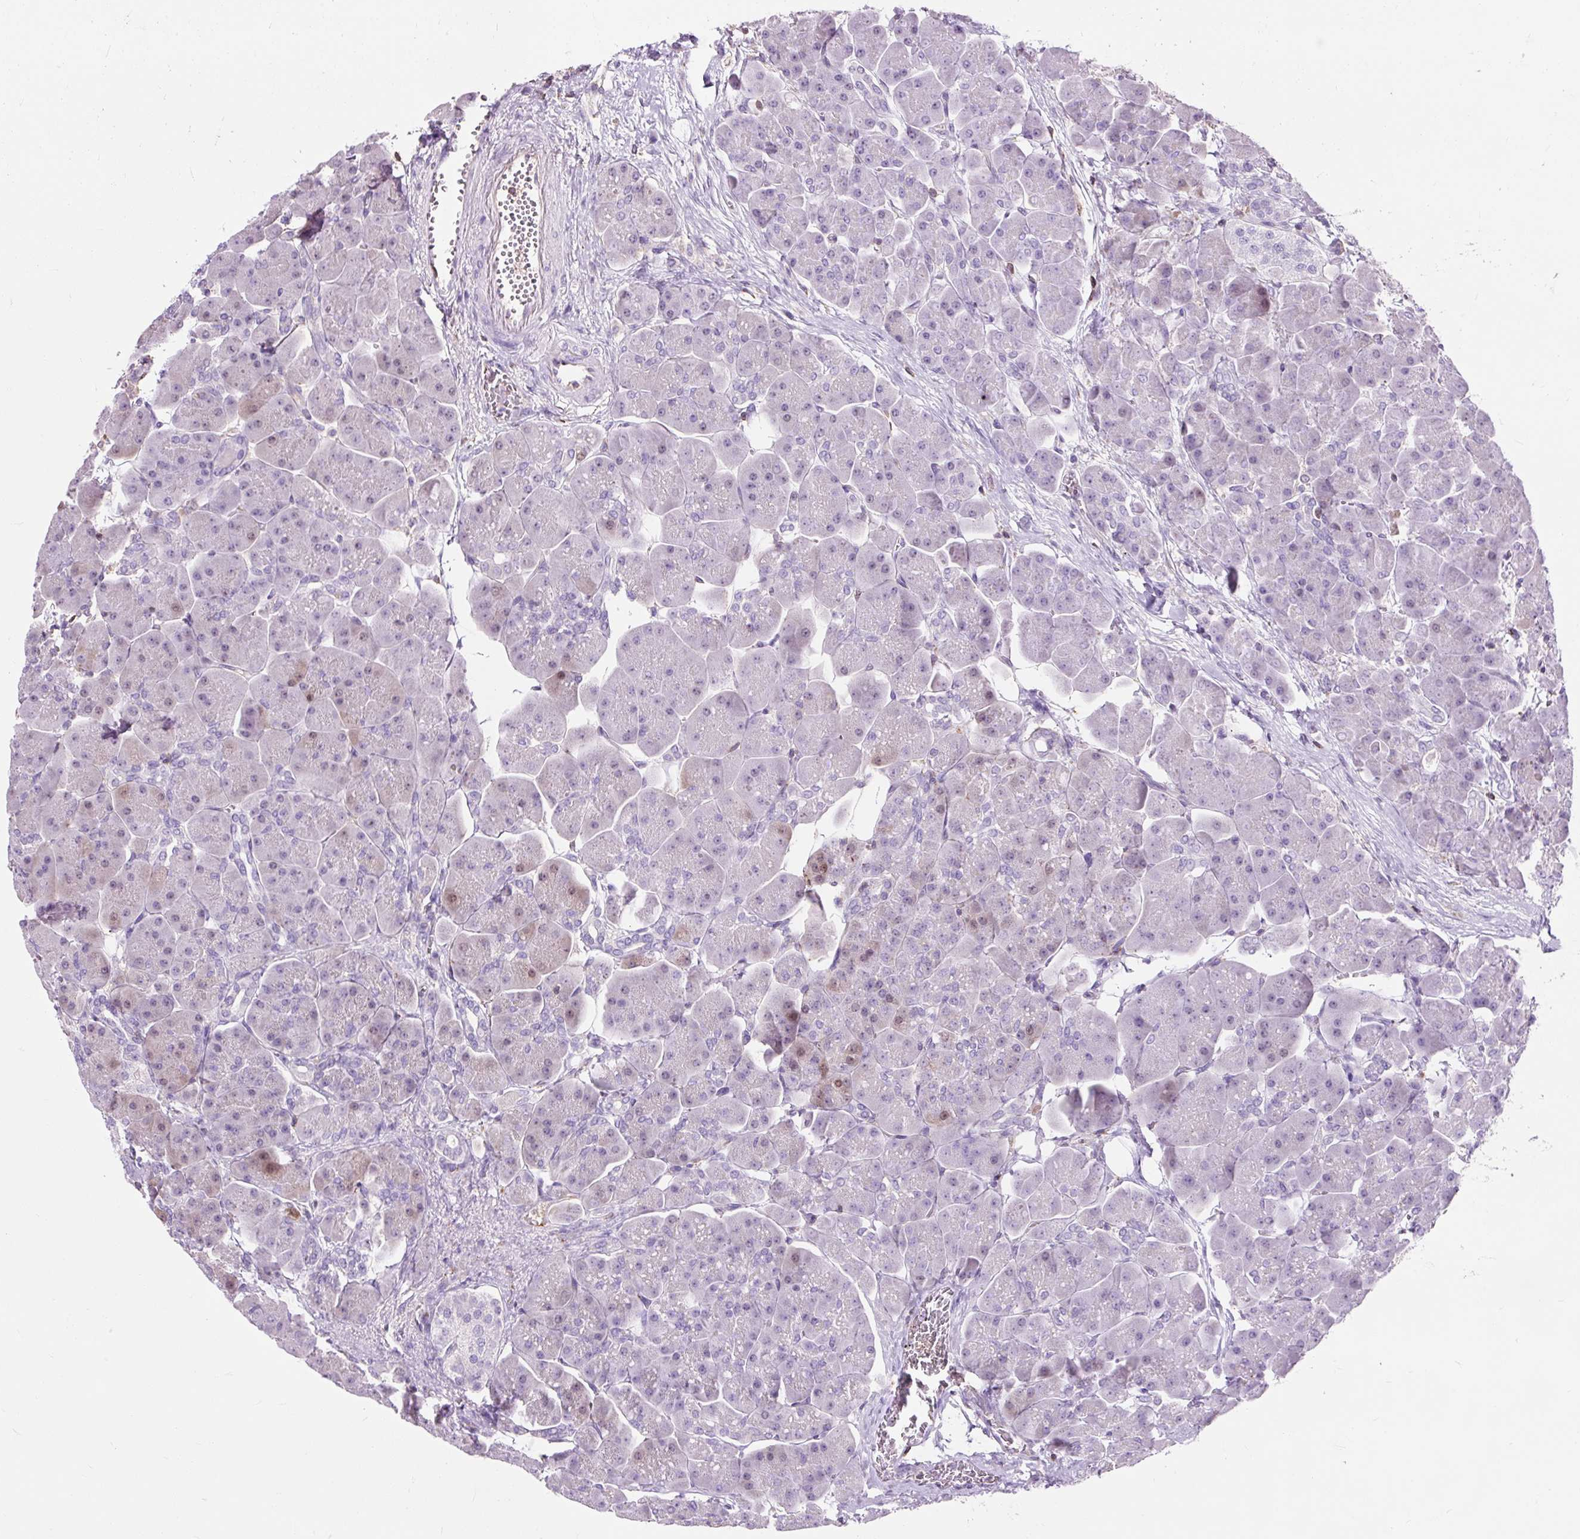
{"staining": {"intensity": "moderate", "quantity": "<25%", "location": "nuclear"}, "tissue": "pancreas", "cell_type": "Exocrine glandular cells", "image_type": "normal", "snomed": [{"axis": "morphology", "description": "Normal tissue, NOS"}, {"axis": "topography", "description": "Pancreas"}], "caption": "Immunohistochemistry (DAB) staining of benign pancreas exhibits moderate nuclear protein expression in approximately <25% of exocrine glandular cells.", "gene": "OR10A7", "patient": {"sex": "male", "age": 66}}